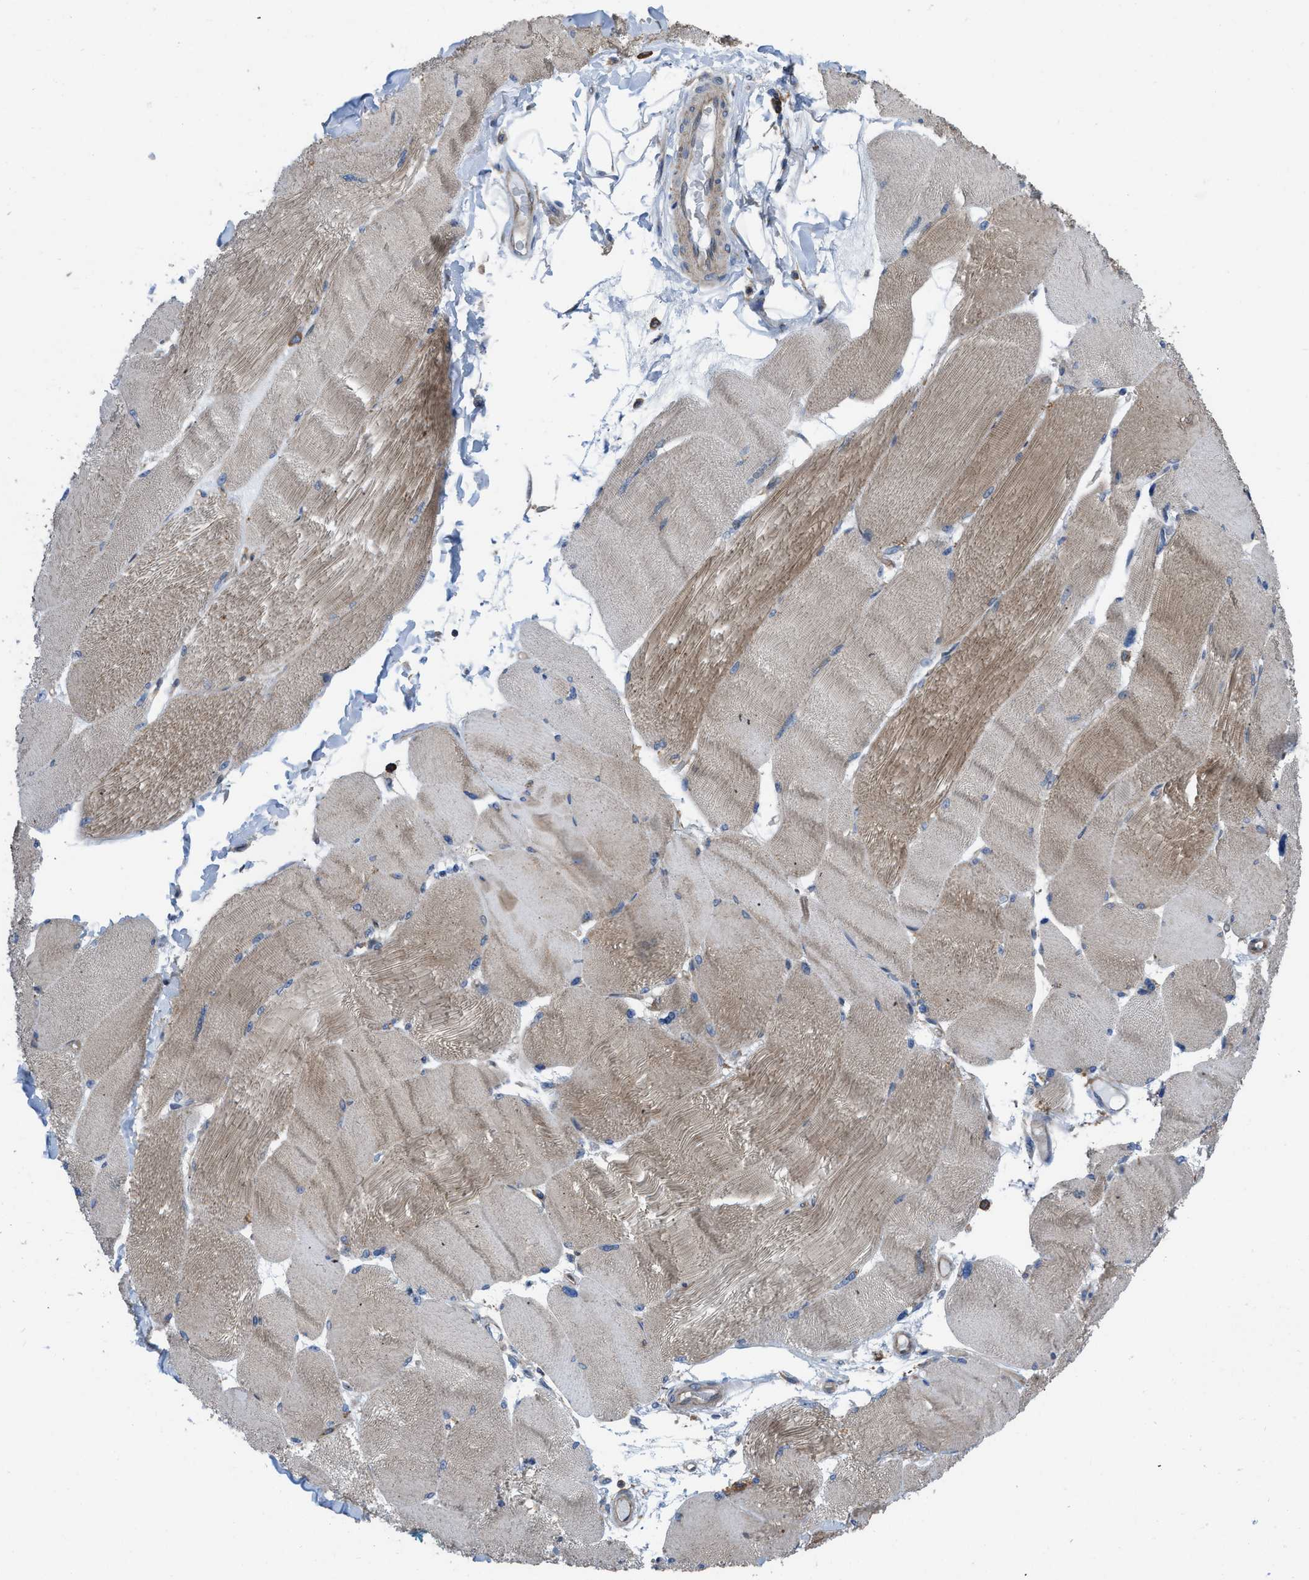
{"staining": {"intensity": "moderate", "quantity": ">75%", "location": "cytoplasmic/membranous"}, "tissue": "skeletal muscle", "cell_type": "Myocytes", "image_type": "normal", "snomed": [{"axis": "morphology", "description": "Normal tissue, NOS"}, {"axis": "topography", "description": "Skin"}, {"axis": "topography", "description": "Skeletal muscle"}], "caption": "An IHC image of unremarkable tissue is shown. Protein staining in brown shows moderate cytoplasmic/membranous positivity in skeletal muscle within myocytes. (IHC, brightfield microscopy, high magnification).", "gene": "MYO18A", "patient": {"sex": "male", "age": 83}}